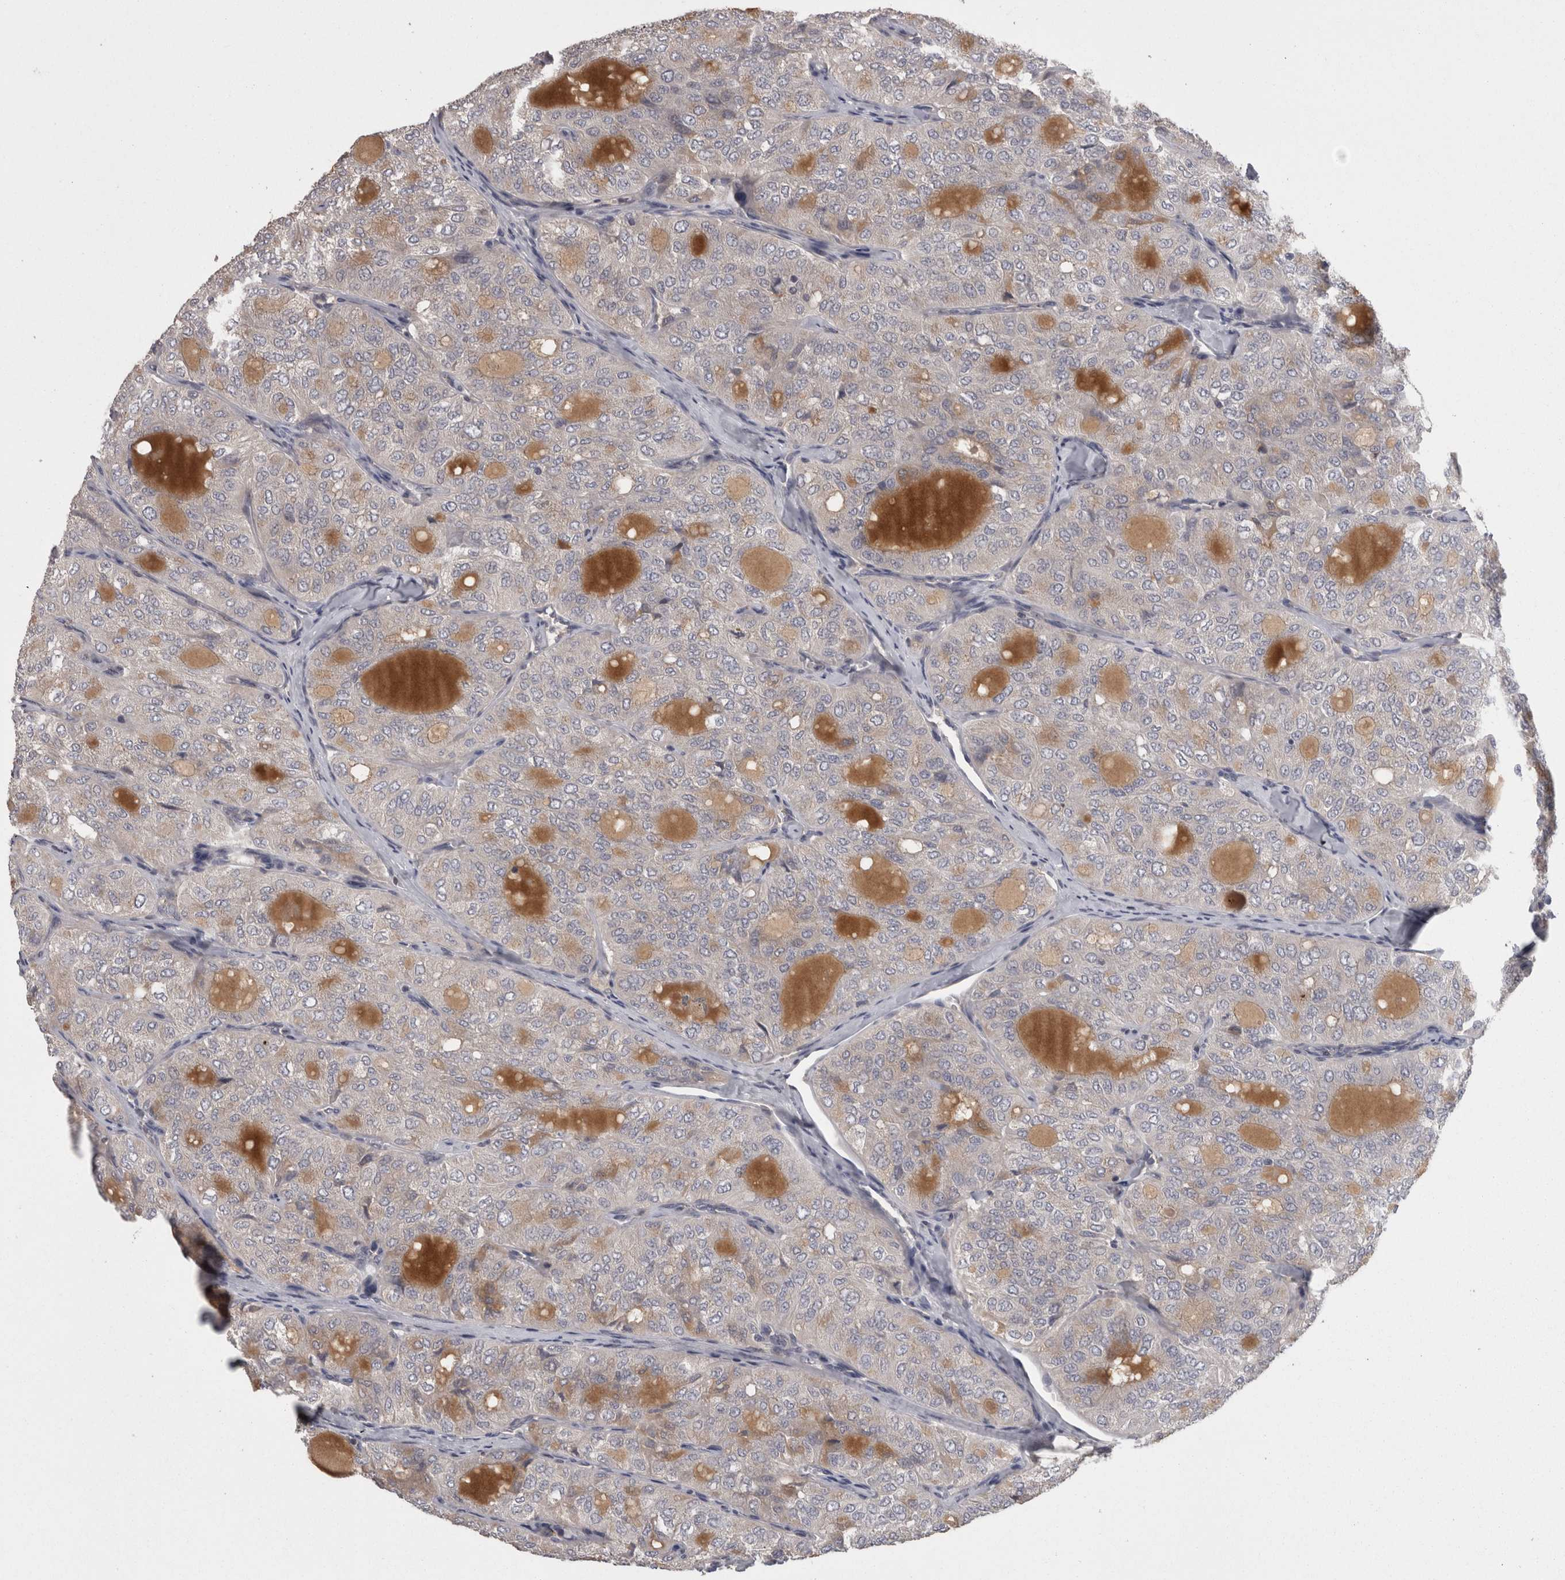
{"staining": {"intensity": "negative", "quantity": "none", "location": "none"}, "tissue": "thyroid cancer", "cell_type": "Tumor cells", "image_type": "cancer", "snomed": [{"axis": "morphology", "description": "Follicular adenoma carcinoma, NOS"}, {"axis": "topography", "description": "Thyroid gland"}], "caption": "A high-resolution histopathology image shows immunohistochemistry staining of thyroid cancer, which displays no significant positivity in tumor cells.", "gene": "PCM1", "patient": {"sex": "male", "age": 75}}